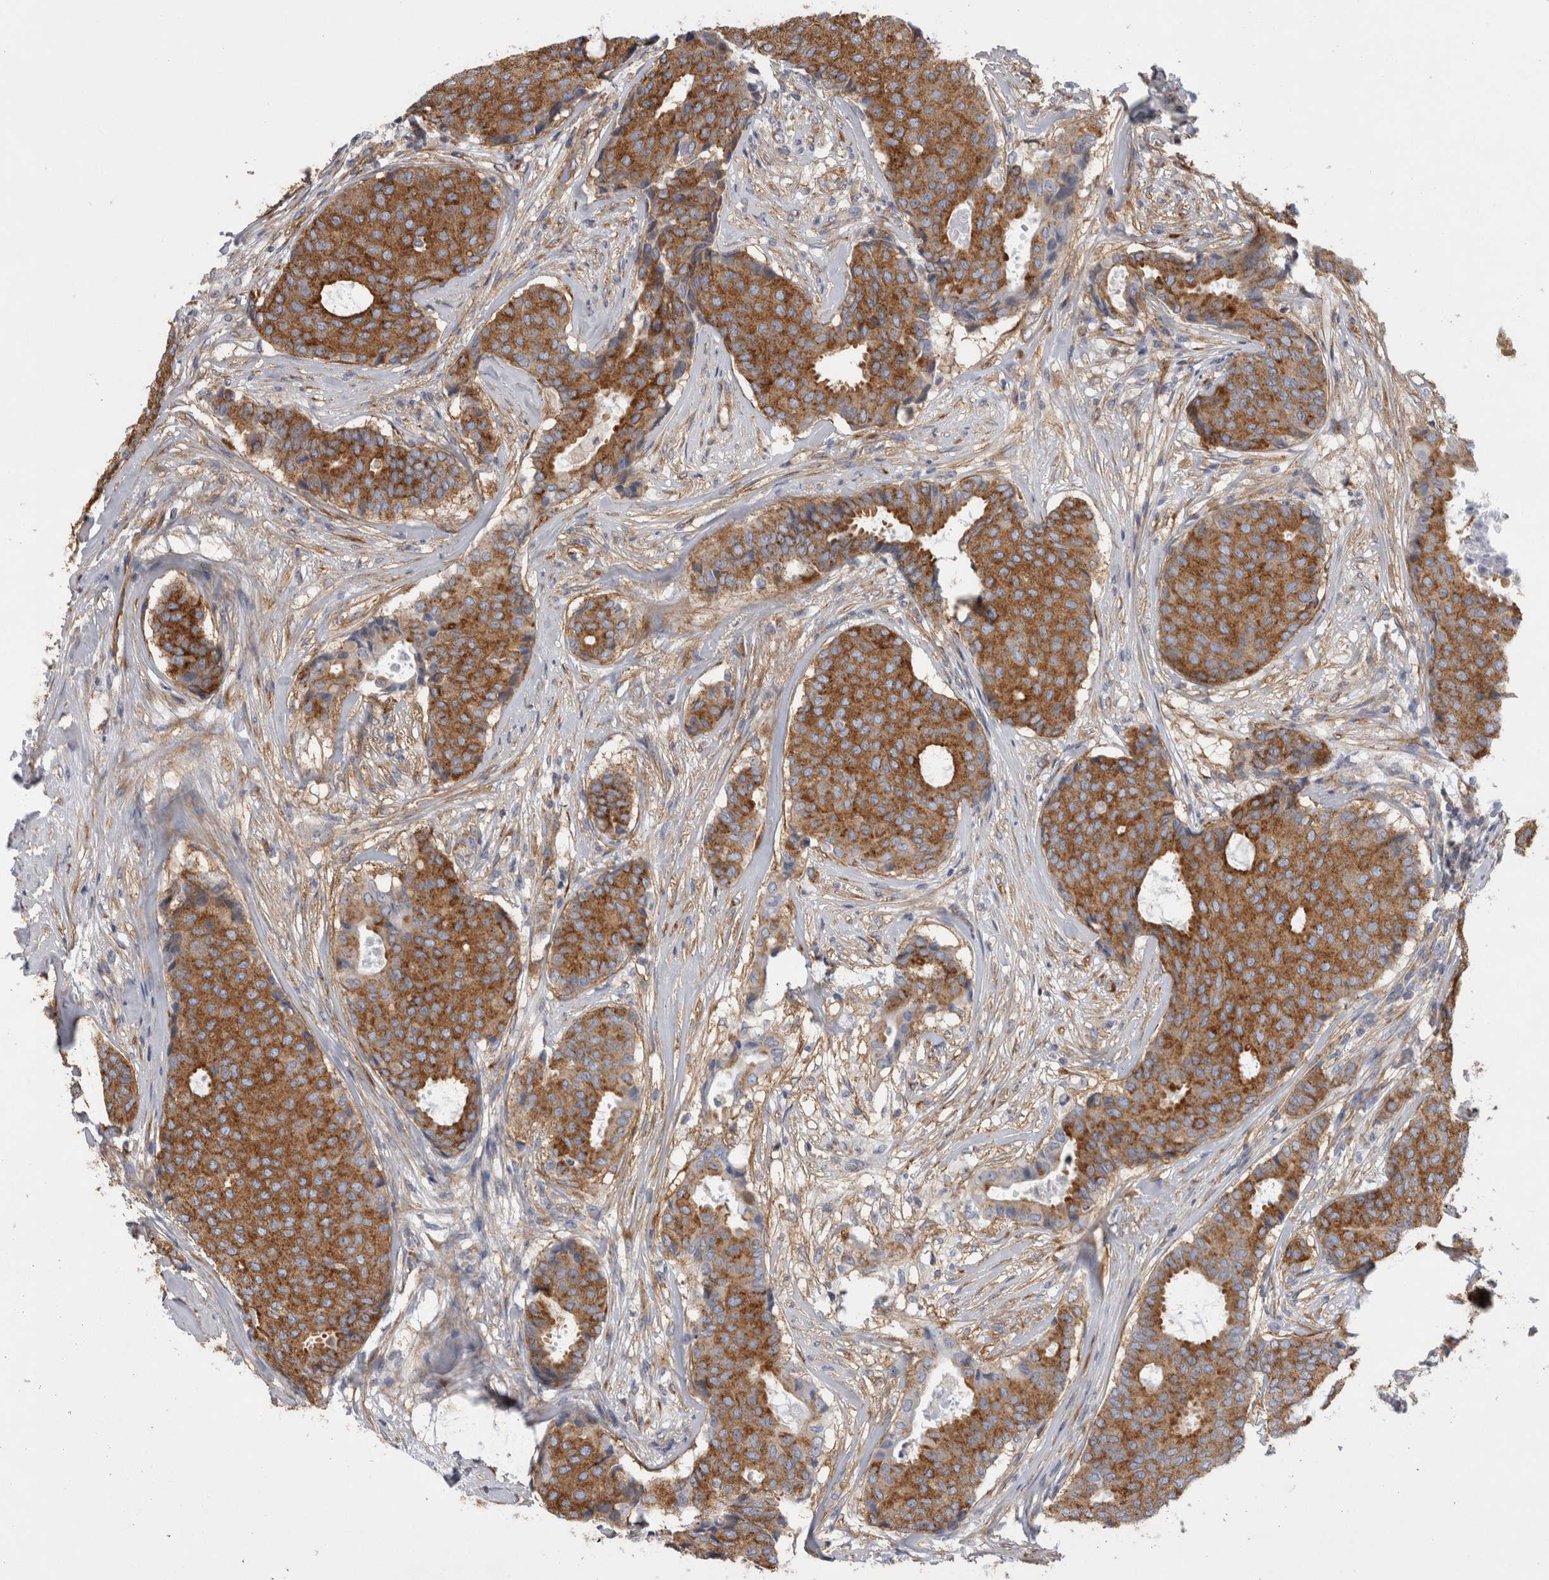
{"staining": {"intensity": "strong", "quantity": ">75%", "location": "cytoplasmic/membranous"}, "tissue": "breast cancer", "cell_type": "Tumor cells", "image_type": "cancer", "snomed": [{"axis": "morphology", "description": "Duct carcinoma"}, {"axis": "topography", "description": "Breast"}], "caption": "A high-resolution micrograph shows IHC staining of invasive ductal carcinoma (breast), which exhibits strong cytoplasmic/membranous staining in approximately >75% of tumor cells. (Brightfield microscopy of DAB IHC at high magnification).", "gene": "ATXN3", "patient": {"sex": "female", "age": 75}}